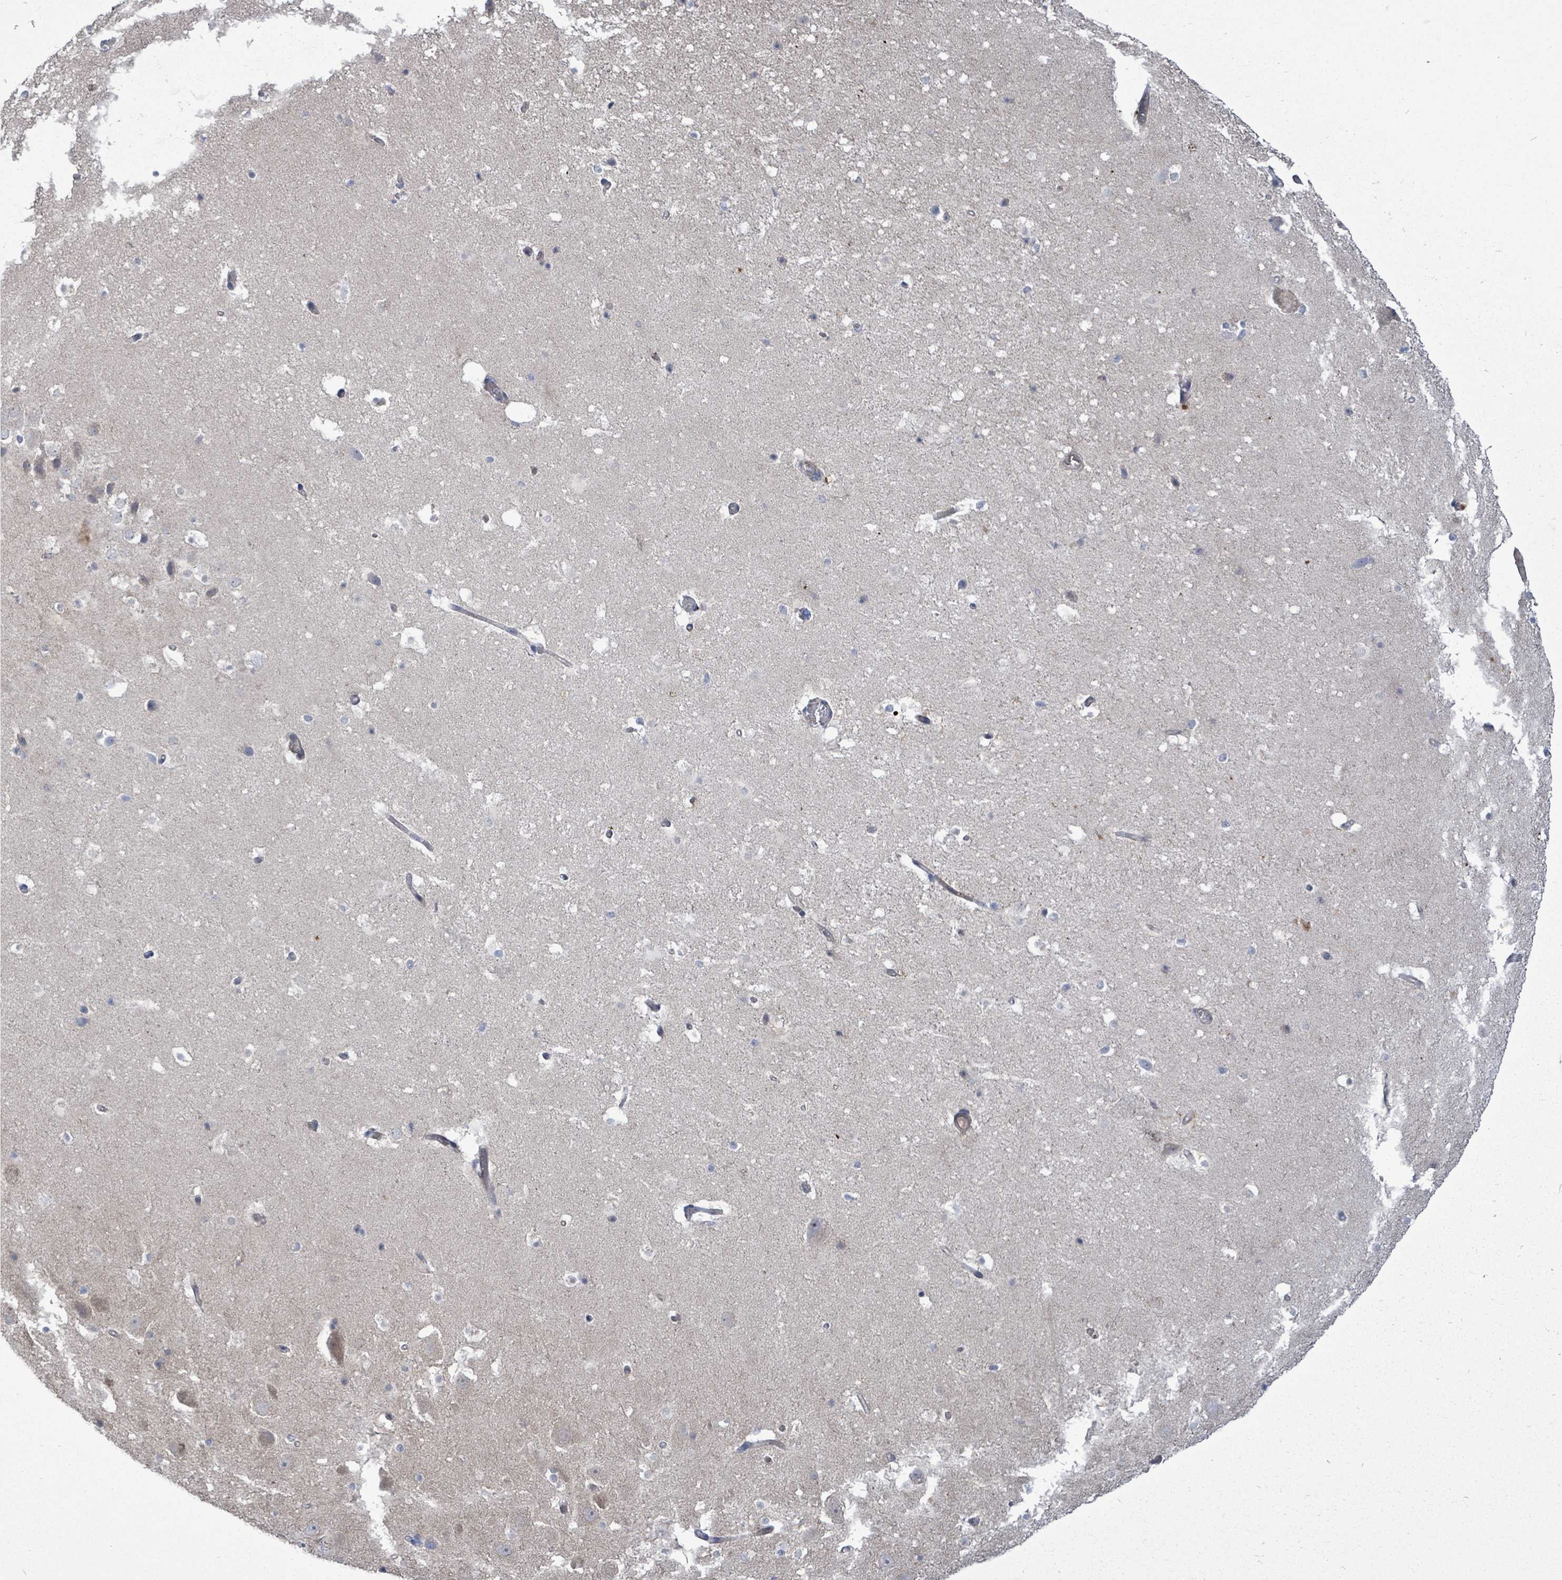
{"staining": {"intensity": "negative", "quantity": "none", "location": "none"}, "tissue": "hippocampus", "cell_type": "Glial cells", "image_type": "normal", "snomed": [{"axis": "morphology", "description": "Normal tissue, NOS"}, {"axis": "topography", "description": "Hippocampus"}], "caption": "Immunohistochemical staining of benign hippocampus demonstrates no significant positivity in glial cells.", "gene": "SAR1A", "patient": {"sex": "male", "age": 37}}